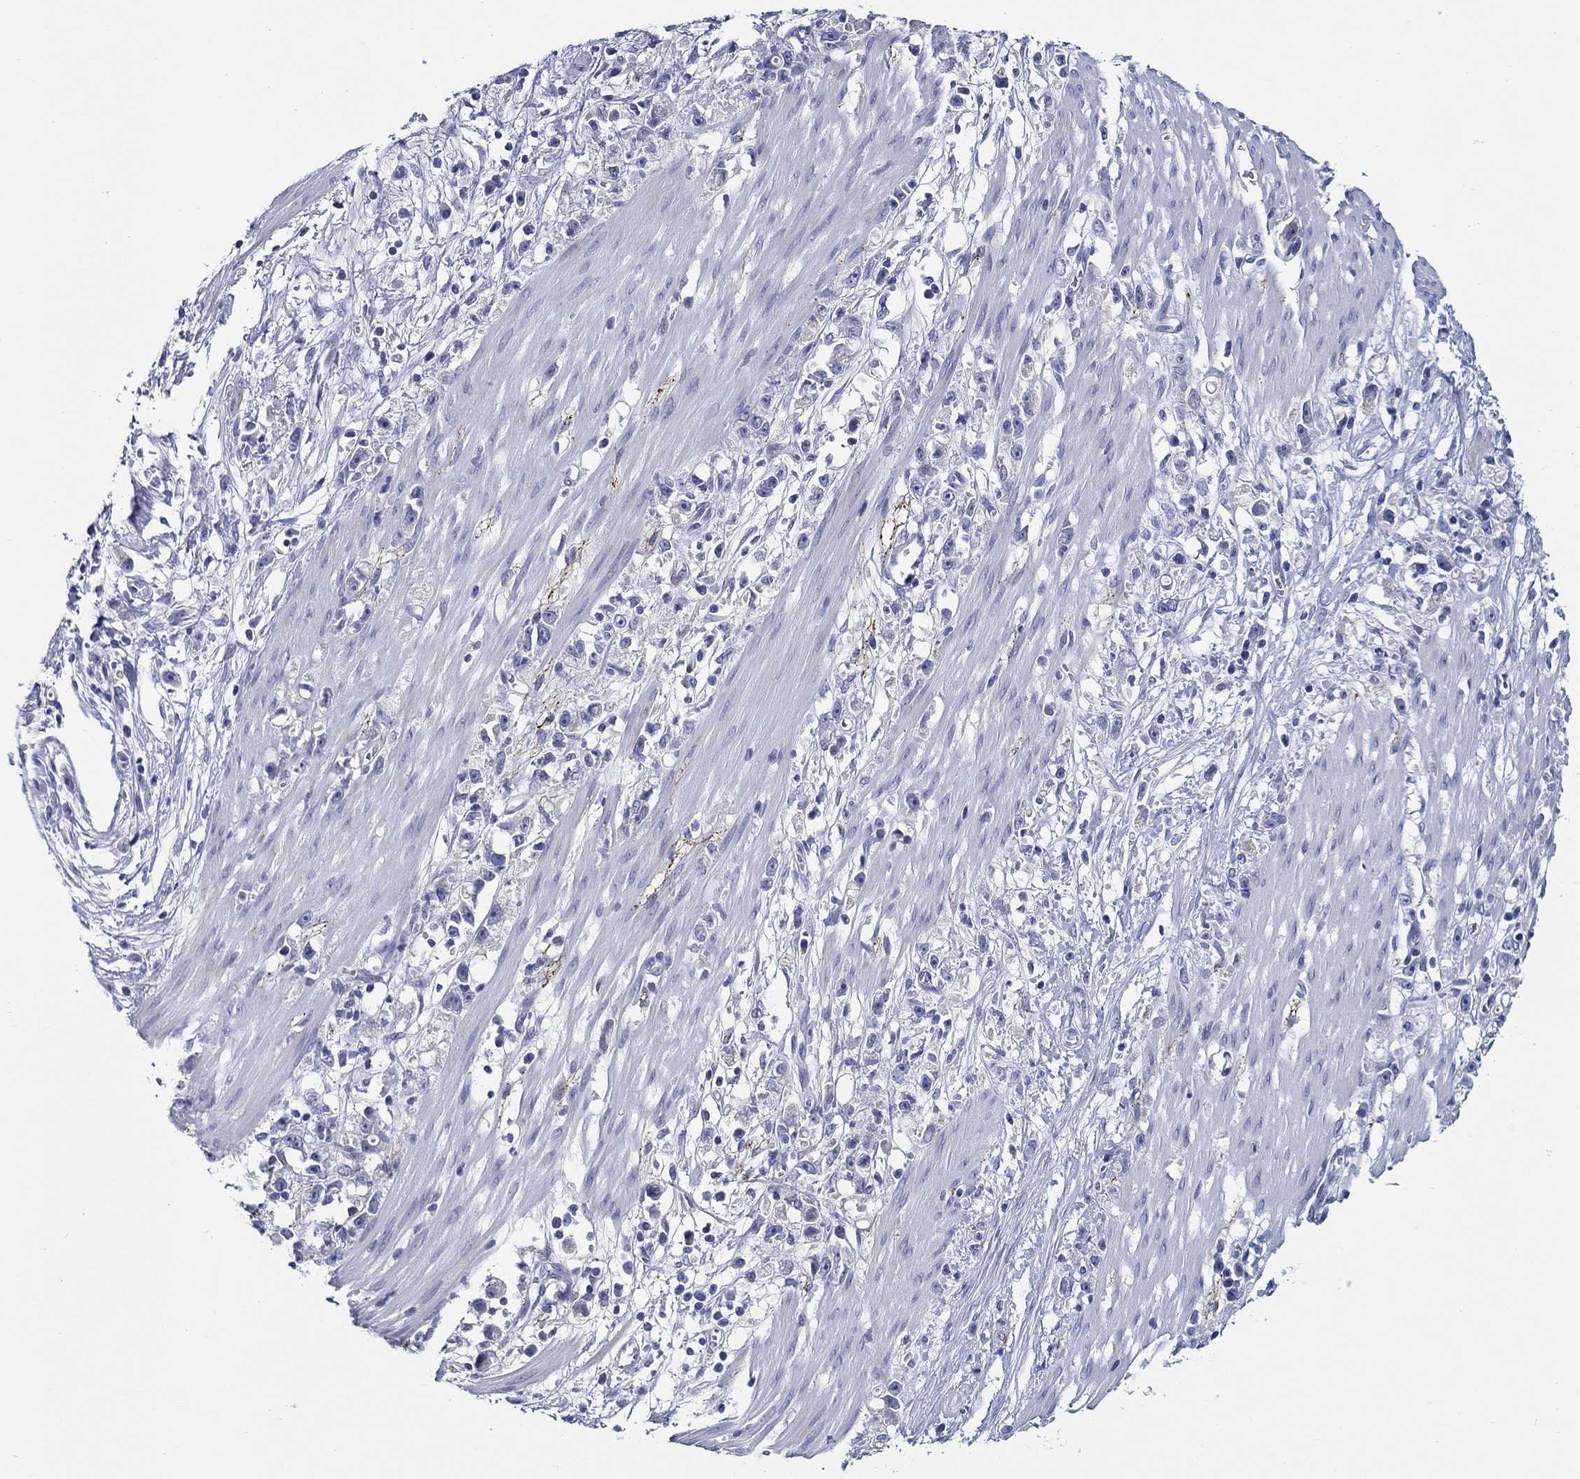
{"staining": {"intensity": "negative", "quantity": "none", "location": "none"}, "tissue": "stomach cancer", "cell_type": "Tumor cells", "image_type": "cancer", "snomed": [{"axis": "morphology", "description": "Adenocarcinoma, NOS"}, {"axis": "topography", "description": "Stomach"}], "caption": "High power microscopy histopathology image of an IHC histopathology image of adenocarcinoma (stomach), revealing no significant expression in tumor cells.", "gene": "MC2R", "patient": {"sex": "female", "age": 59}}